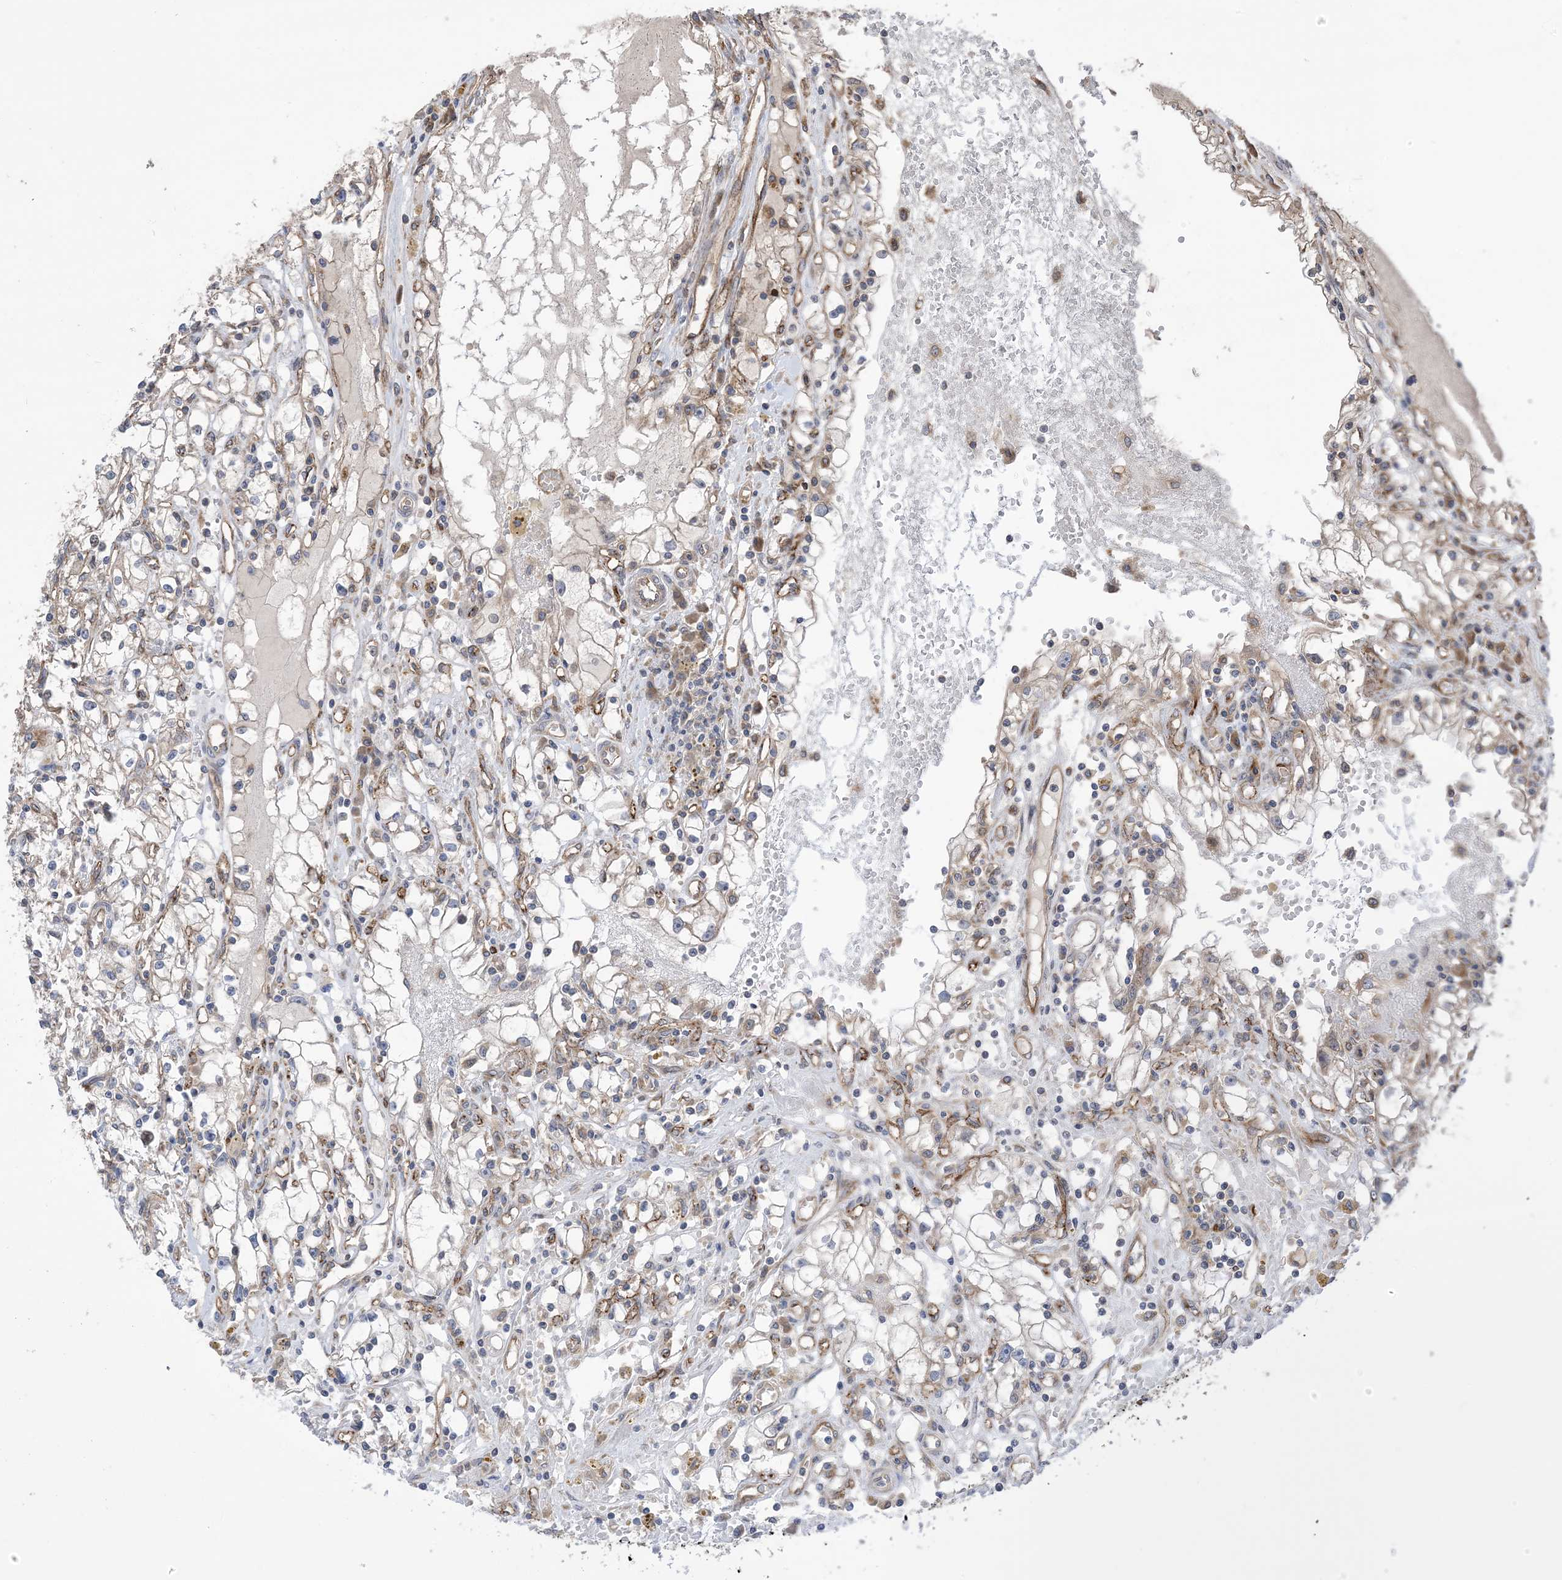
{"staining": {"intensity": "moderate", "quantity": "25%-75%", "location": "cytoplasmic/membranous"}, "tissue": "renal cancer", "cell_type": "Tumor cells", "image_type": "cancer", "snomed": [{"axis": "morphology", "description": "Adenocarcinoma, NOS"}, {"axis": "topography", "description": "Kidney"}], "caption": "Immunohistochemistry (IHC) histopathology image of neoplastic tissue: human renal cancer (adenocarcinoma) stained using immunohistochemistry (IHC) demonstrates medium levels of moderate protein expression localized specifically in the cytoplasmic/membranous of tumor cells, appearing as a cytoplasmic/membranous brown color.", "gene": "CLEC16A", "patient": {"sex": "male", "age": 56}}